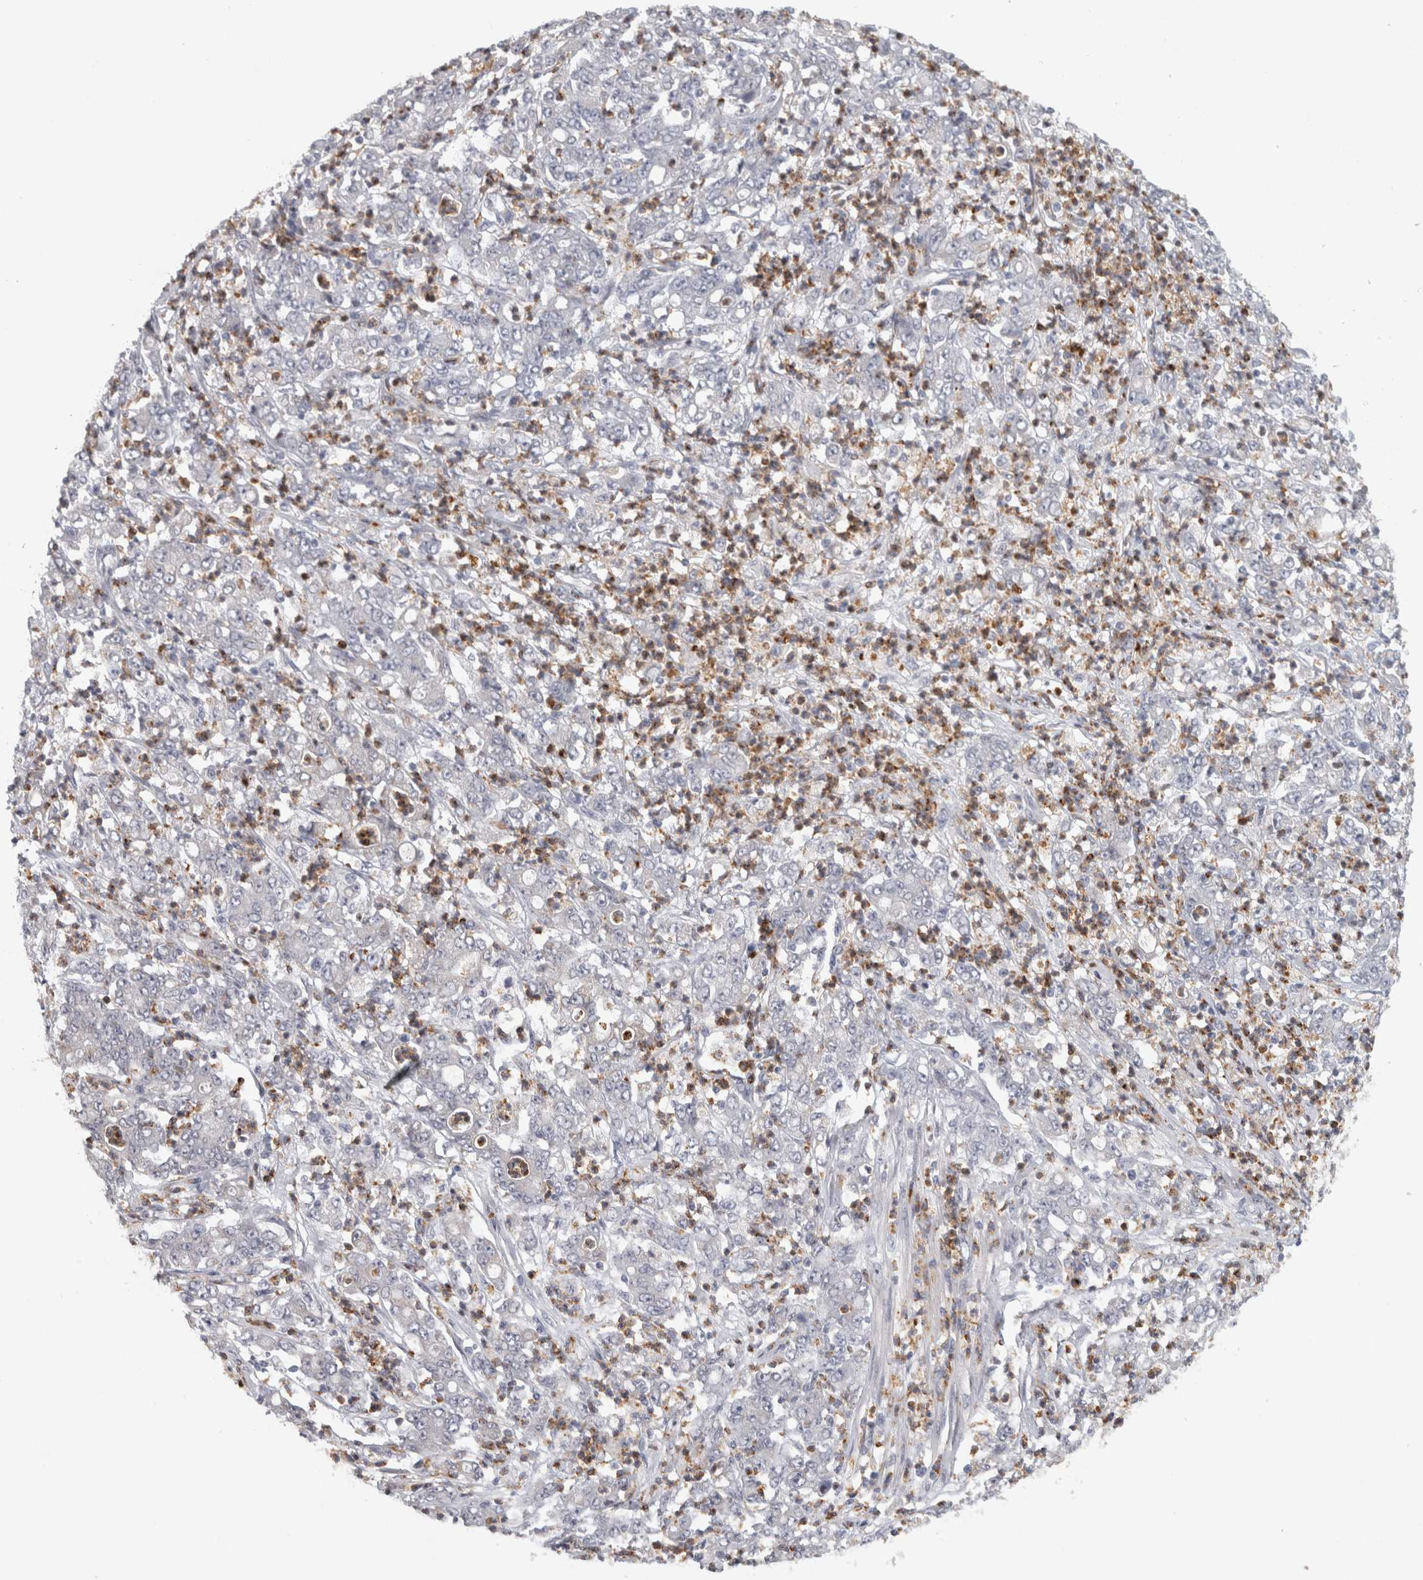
{"staining": {"intensity": "negative", "quantity": "none", "location": "none"}, "tissue": "stomach cancer", "cell_type": "Tumor cells", "image_type": "cancer", "snomed": [{"axis": "morphology", "description": "Adenocarcinoma, NOS"}, {"axis": "topography", "description": "Stomach, lower"}], "caption": "Immunohistochemistry image of neoplastic tissue: adenocarcinoma (stomach) stained with DAB (3,3'-diaminobenzidine) demonstrates no significant protein staining in tumor cells.", "gene": "PTPRN2", "patient": {"sex": "female", "age": 71}}